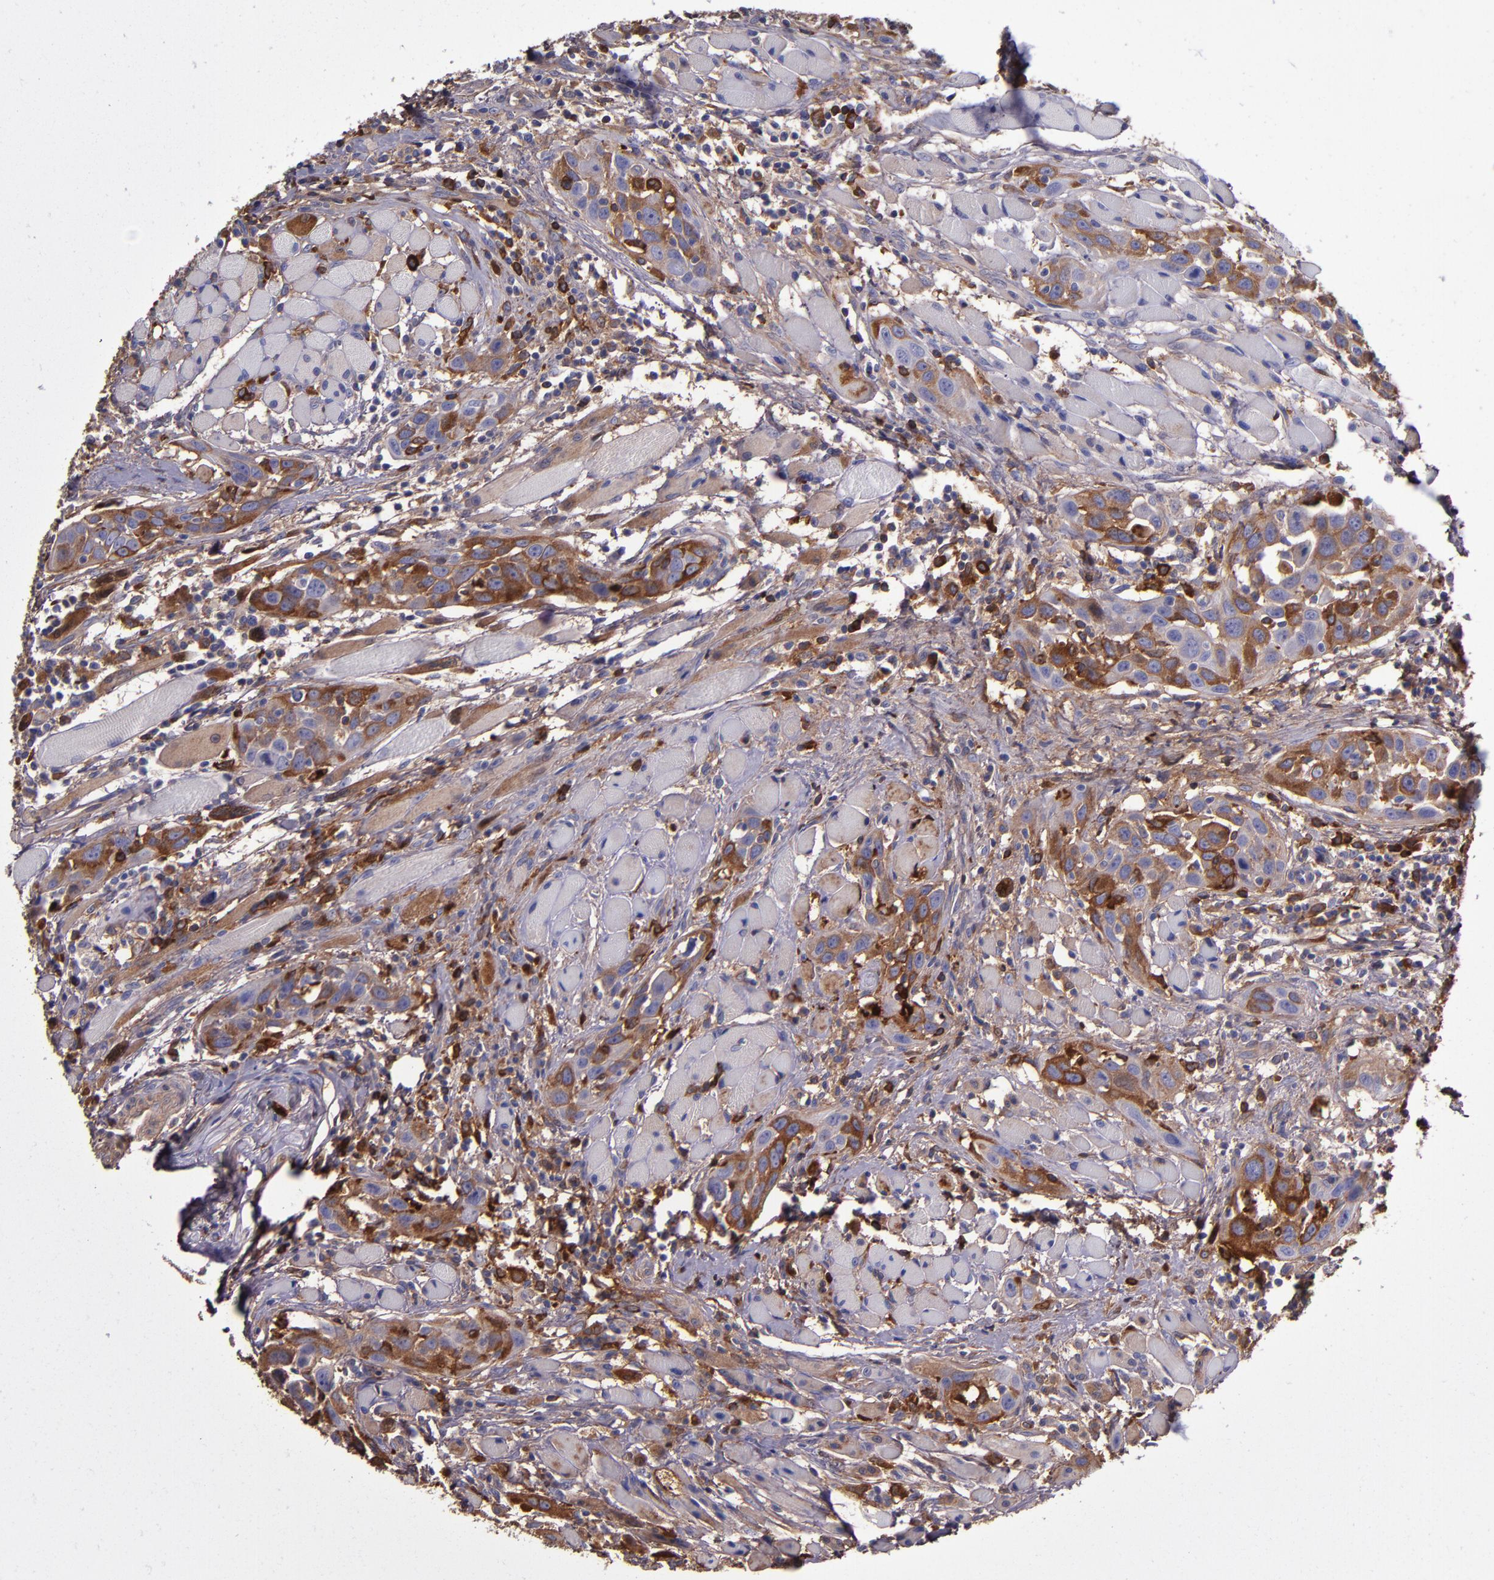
{"staining": {"intensity": "strong", "quantity": "25%-75%", "location": "cytoplasmic/membranous"}, "tissue": "head and neck cancer", "cell_type": "Tumor cells", "image_type": "cancer", "snomed": [{"axis": "morphology", "description": "Squamous cell carcinoma, NOS"}, {"axis": "topography", "description": "Oral tissue"}, {"axis": "topography", "description": "Head-Neck"}], "caption": "Squamous cell carcinoma (head and neck) stained with DAB (3,3'-diaminobenzidine) immunohistochemistry displays high levels of strong cytoplasmic/membranous positivity in approximately 25%-75% of tumor cells. Immunohistochemistry stains the protein of interest in brown and the nuclei are stained blue.", "gene": "CLEC3B", "patient": {"sex": "female", "age": 50}}